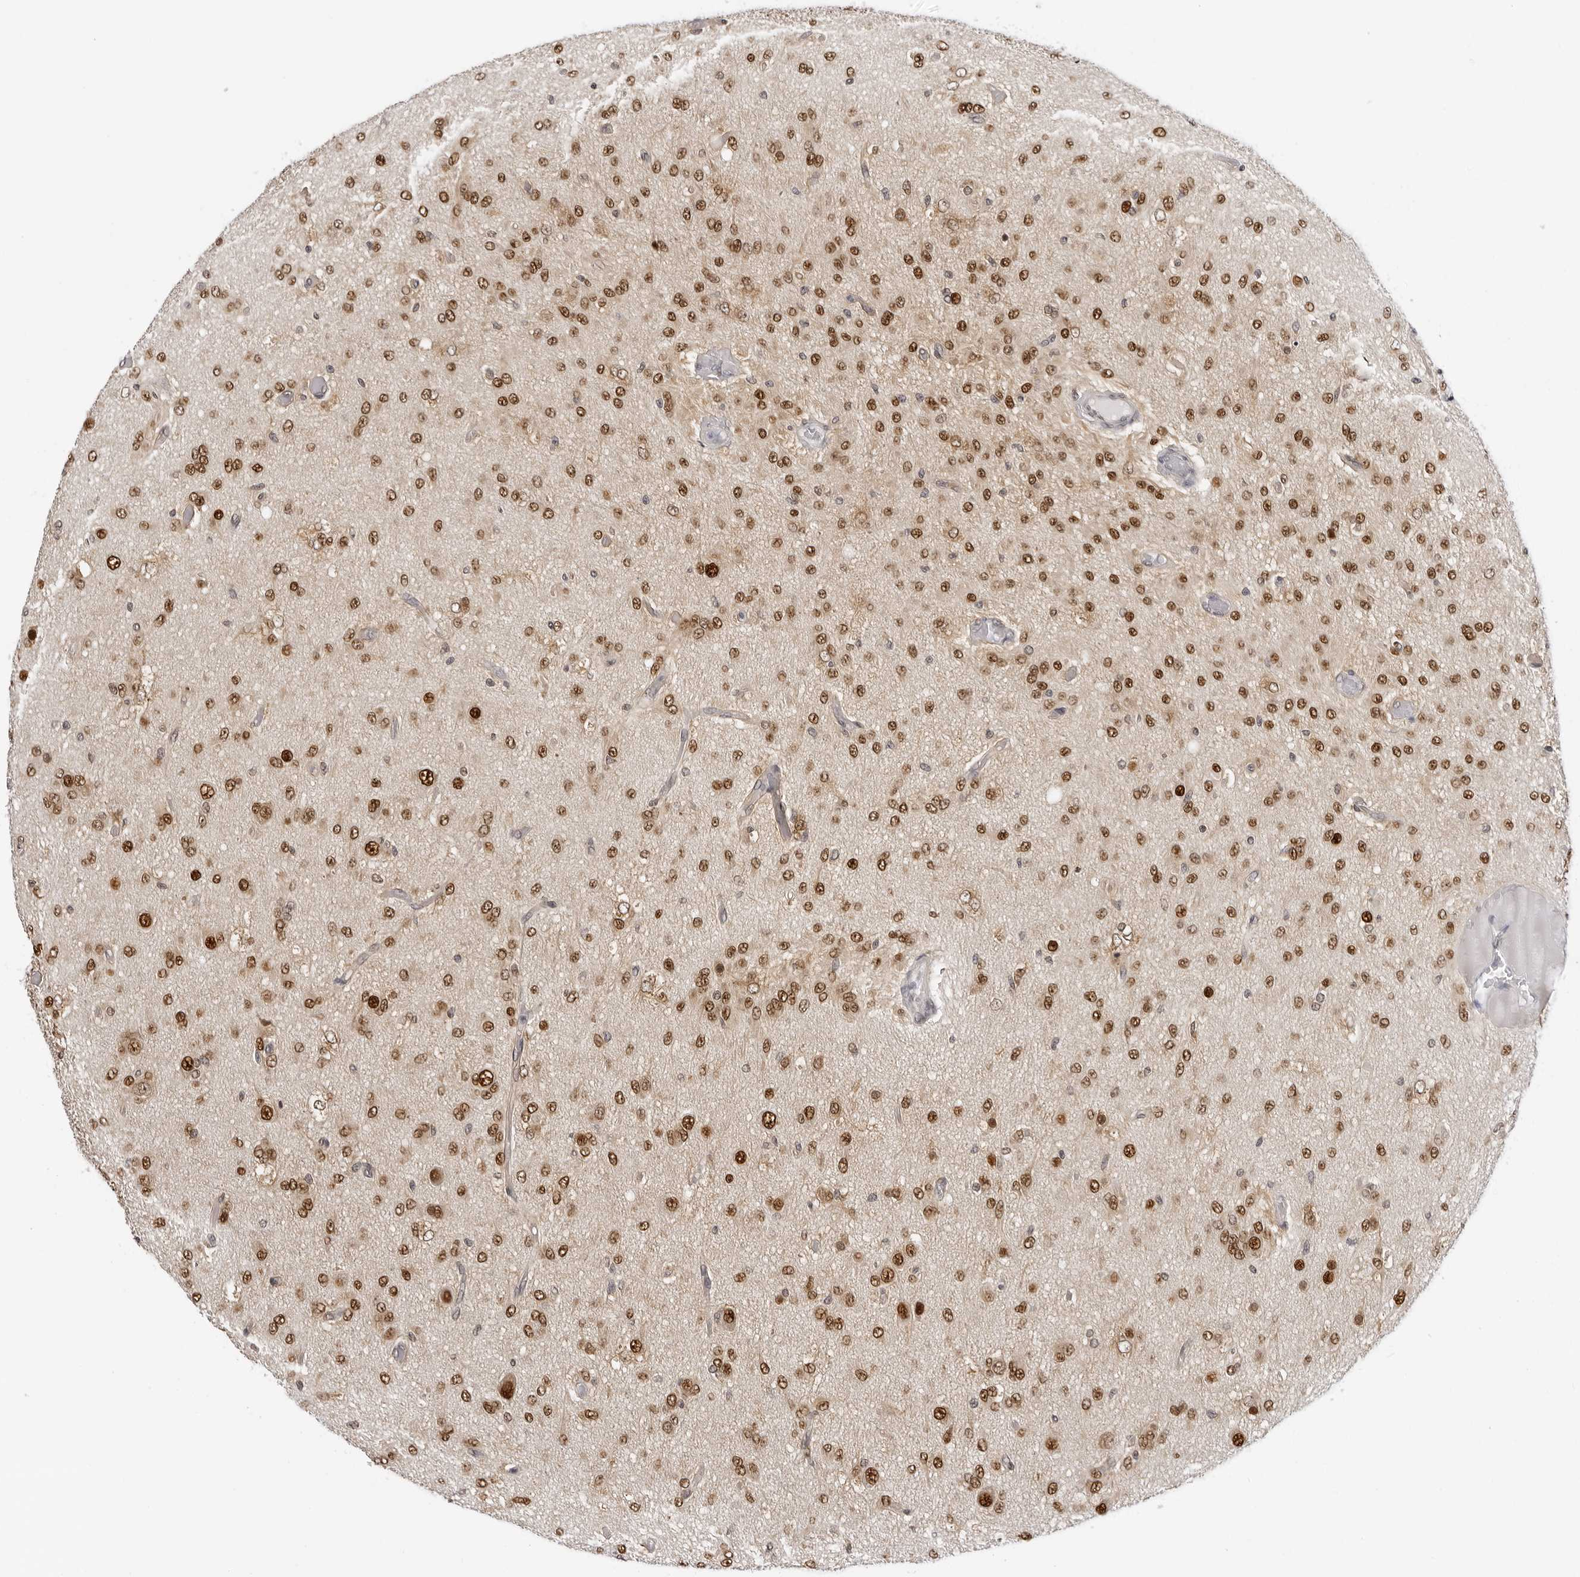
{"staining": {"intensity": "strong", "quantity": ">75%", "location": "nuclear"}, "tissue": "glioma", "cell_type": "Tumor cells", "image_type": "cancer", "snomed": [{"axis": "morphology", "description": "Glioma, malignant, High grade"}, {"axis": "topography", "description": "Brain"}], "caption": "A high-resolution photomicrograph shows immunohistochemistry staining of malignant high-grade glioma, which reveals strong nuclear positivity in approximately >75% of tumor cells.", "gene": "WDR77", "patient": {"sex": "female", "age": 59}}